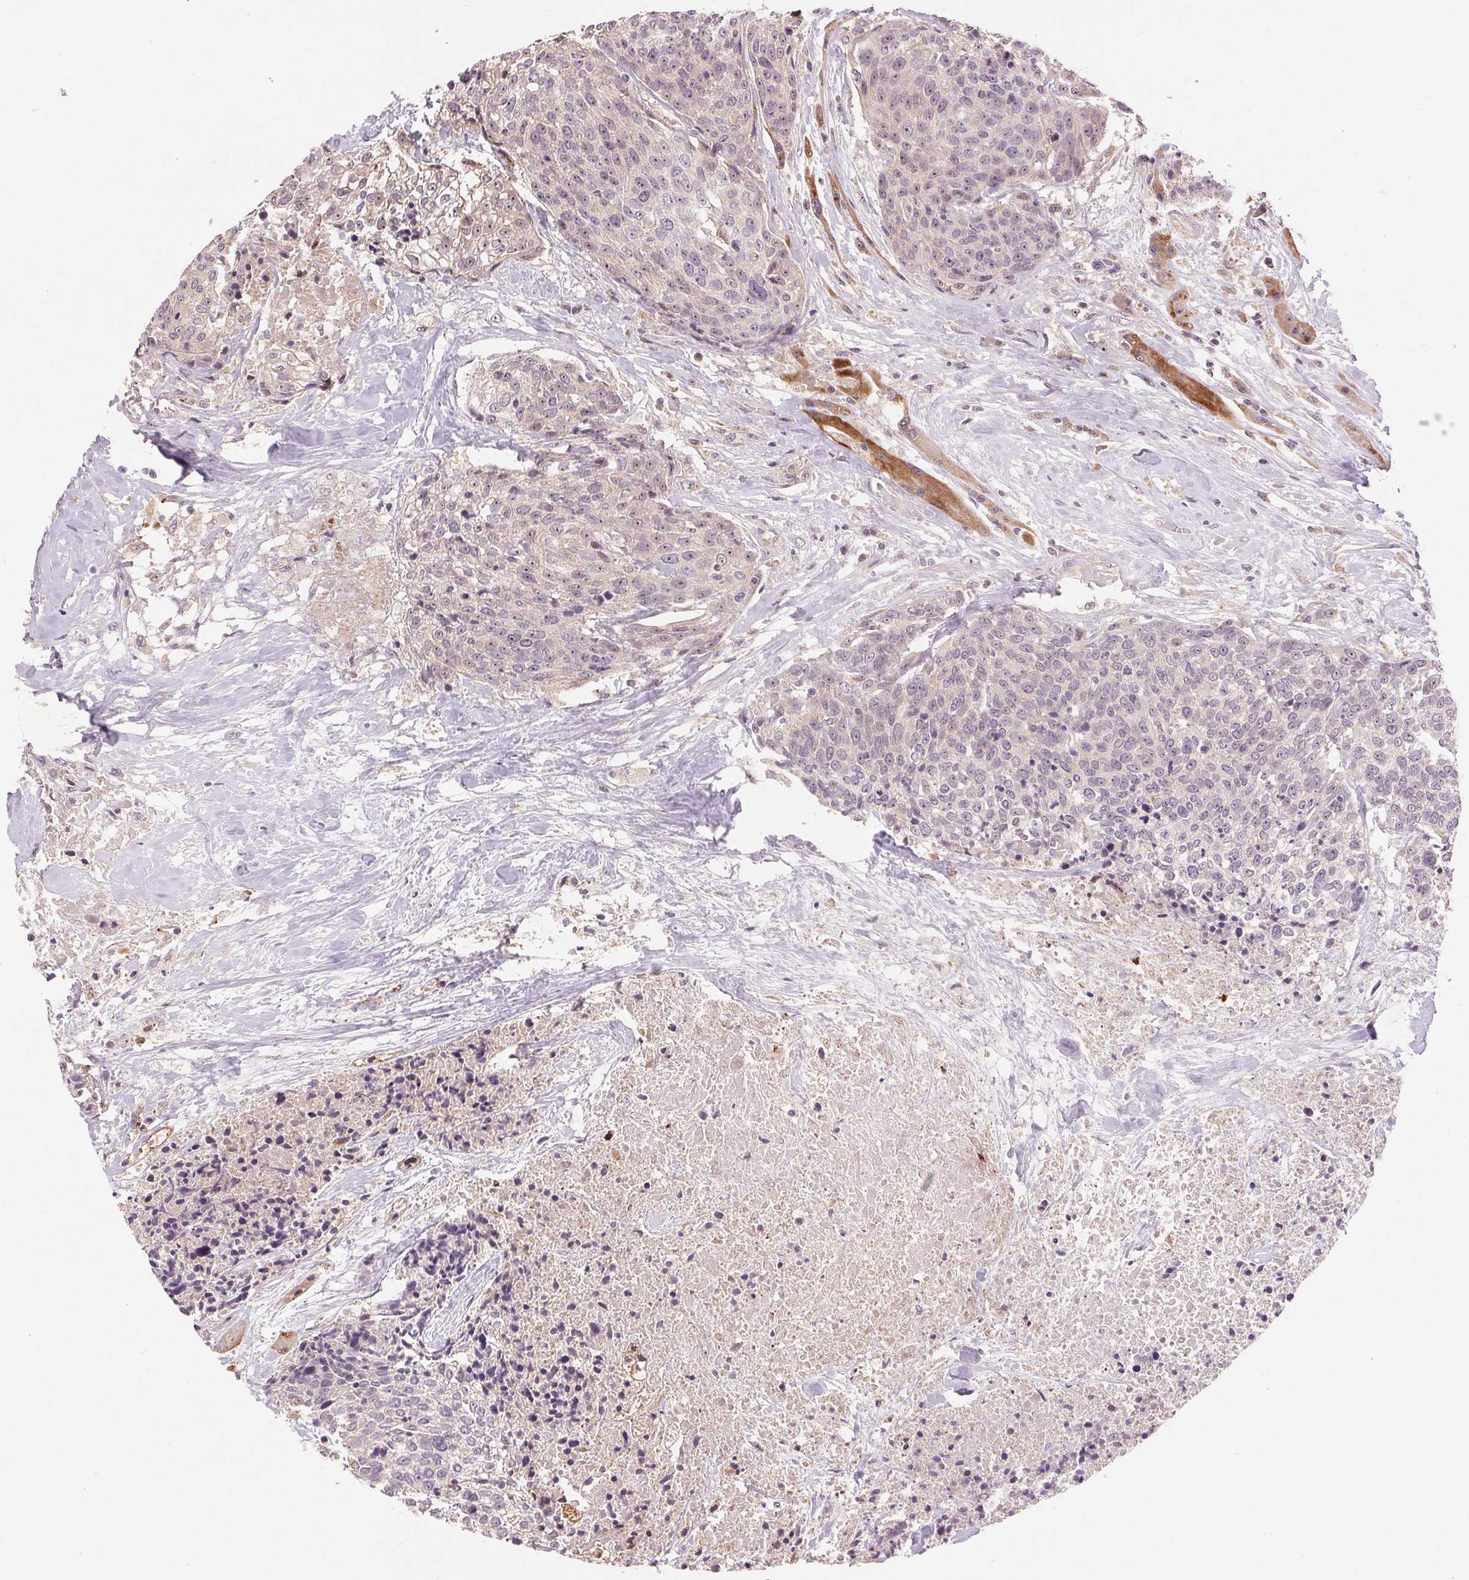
{"staining": {"intensity": "negative", "quantity": "none", "location": "none"}, "tissue": "head and neck cancer", "cell_type": "Tumor cells", "image_type": "cancer", "snomed": [{"axis": "morphology", "description": "Squamous cell carcinoma, NOS"}, {"axis": "topography", "description": "Oral tissue"}, {"axis": "topography", "description": "Head-Neck"}], "caption": "Head and neck cancer (squamous cell carcinoma) was stained to show a protein in brown. There is no significant staining in tumor cells.", "gene": "RANBP3L", "patient": {"sex": "male", "age": 64}}